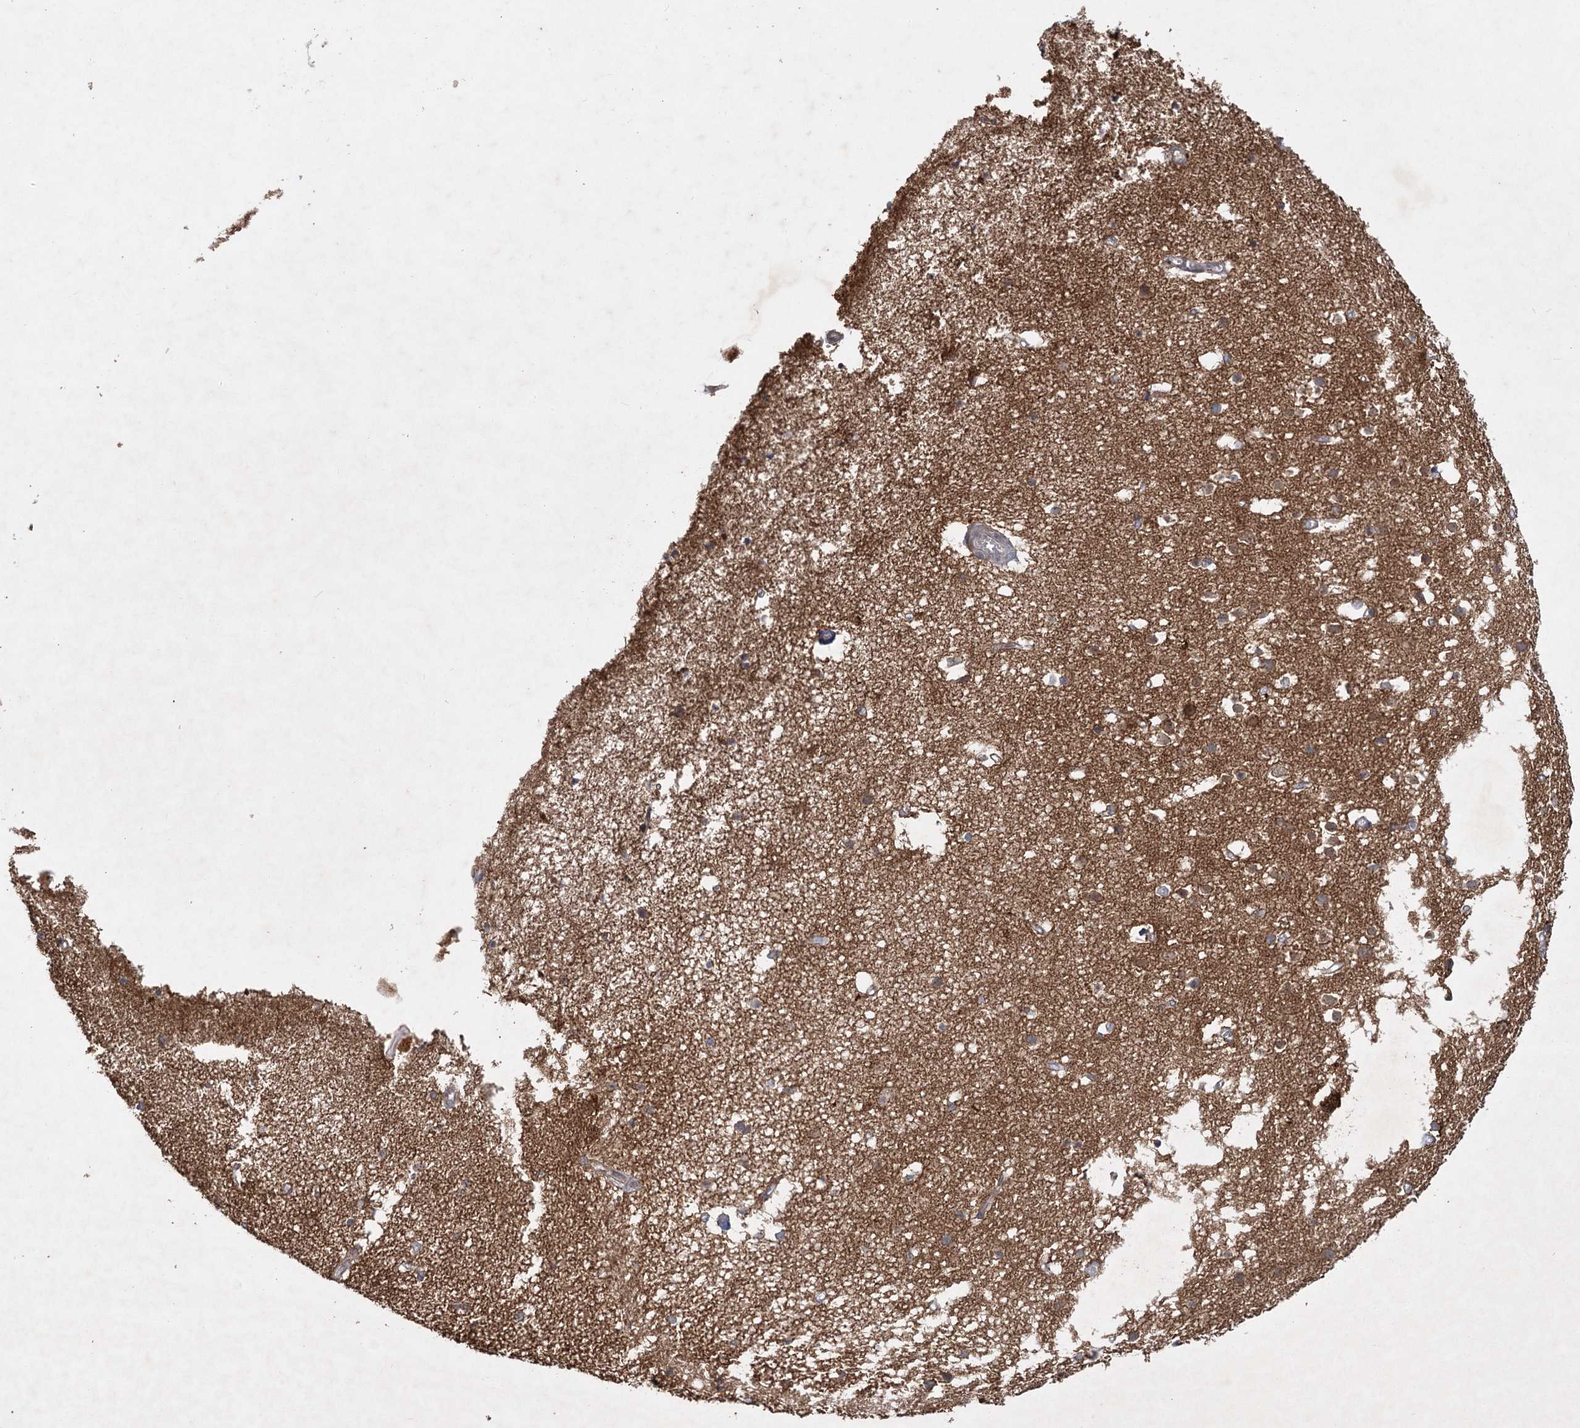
{"staining": {"intensity": "weak", "quantity": ">75%", "location": "cytoplasmic/membranous"}, "tissue": "cerebral cortex", "cell_type": "Endothelial cells", "image_type": "normal", "snomed": [{"axis": "morphology", "description": "Normal tissue, NOS"}, {"axis": "topography", "description": "Cerebral cortex"}], "caption": "The histopathology image shows staining of benign cerebral cortex, revealing weak cytoplasmic/membranous protein expression (brown color) within endothelial cells.", "gene": "MAP3K13", "patient": {"sex": "male", "age": 54}}